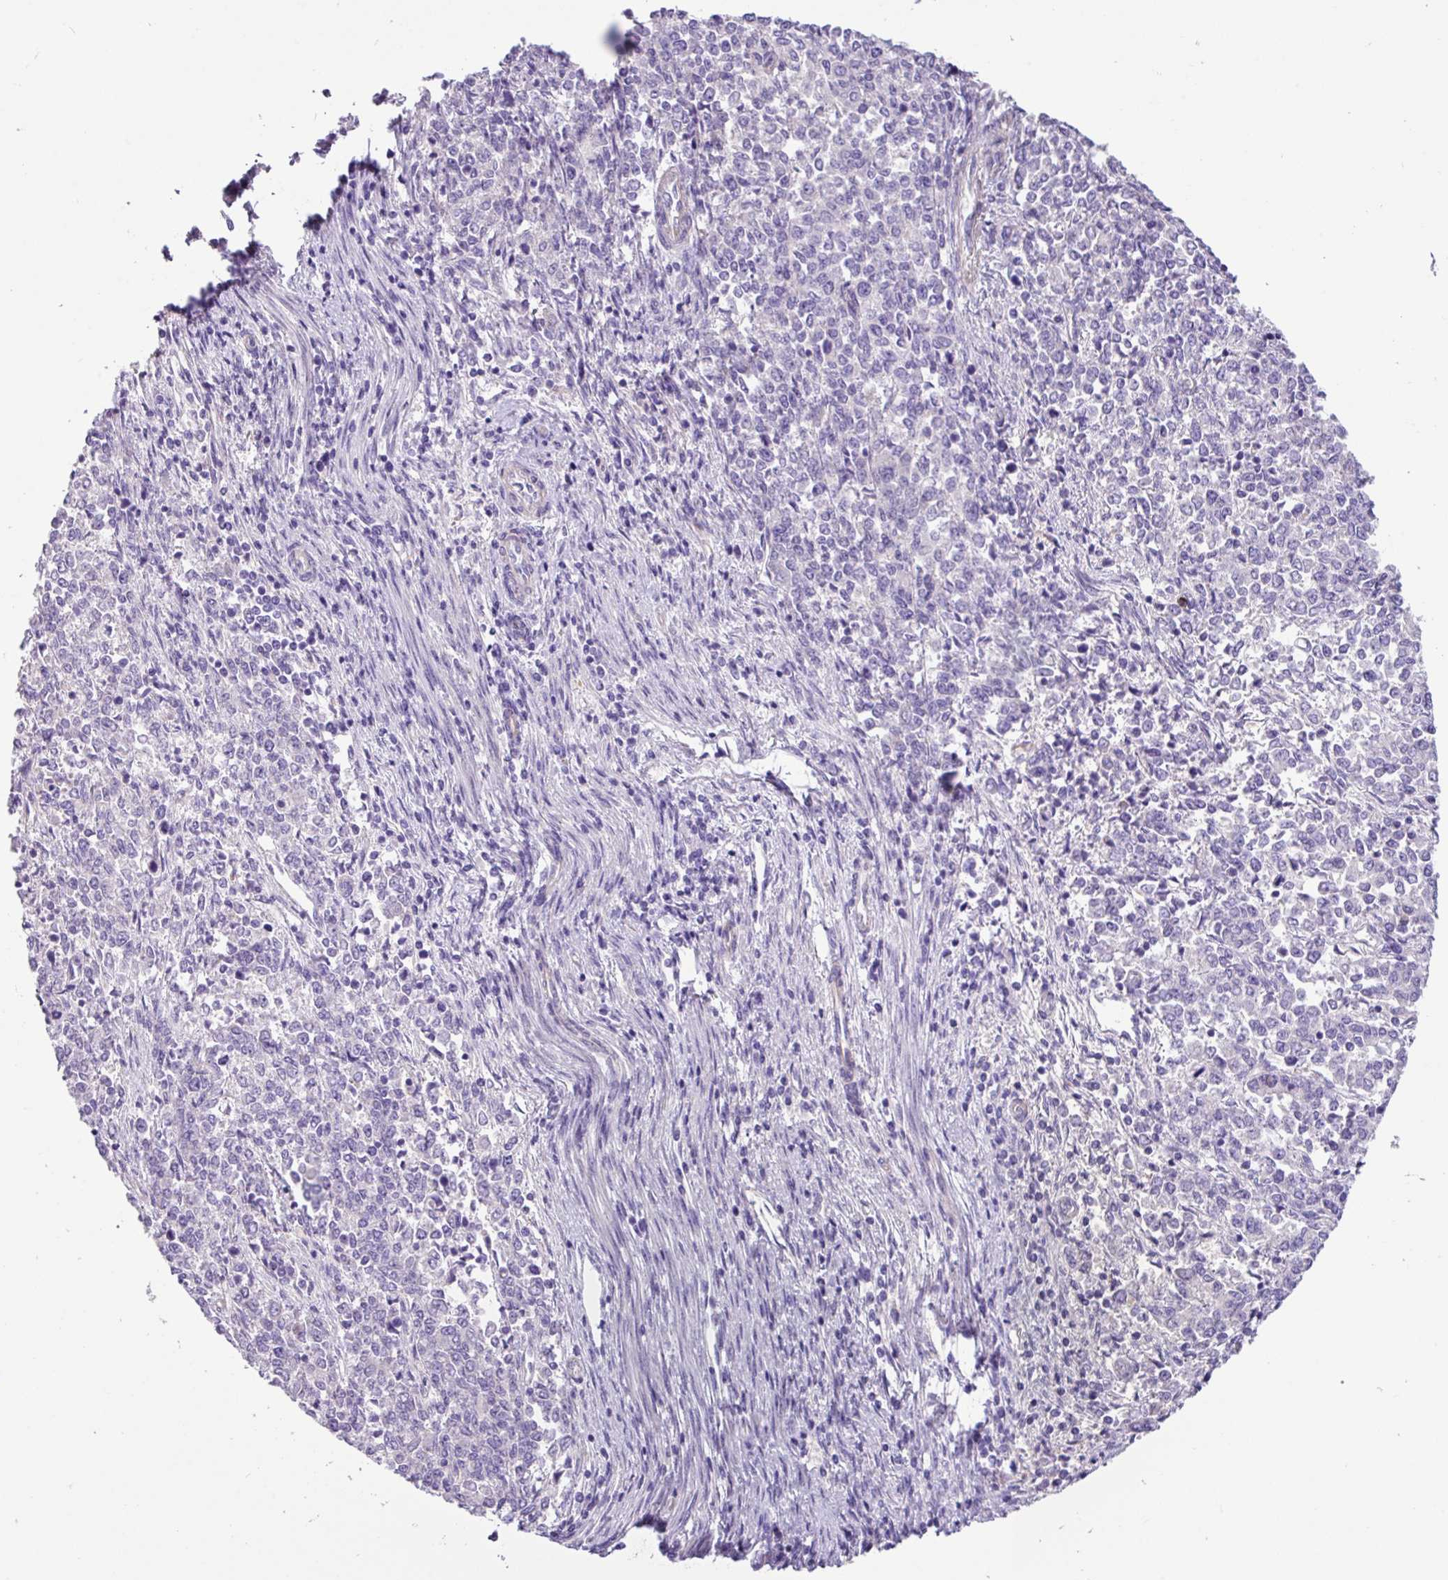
{"staining": {"intensity": "negative", "quantity": "none", "location": "none"}, "tissue": "endometrial cancer", "cell_type": "Tumor cells", "image_type": "cancer", "snomed": [{"axis": "morphology", "description": "Adenocarcinoma, NOS"}, {"axis": "topography", "description": "Endometrium"}], "caption": "This is a photomicrograph of immunohistochemistry staining of endometrial cancer, which shows no staining in tumor cells.", "gene": "MRM2", "patient": {"sex": "female", "age": 50}}